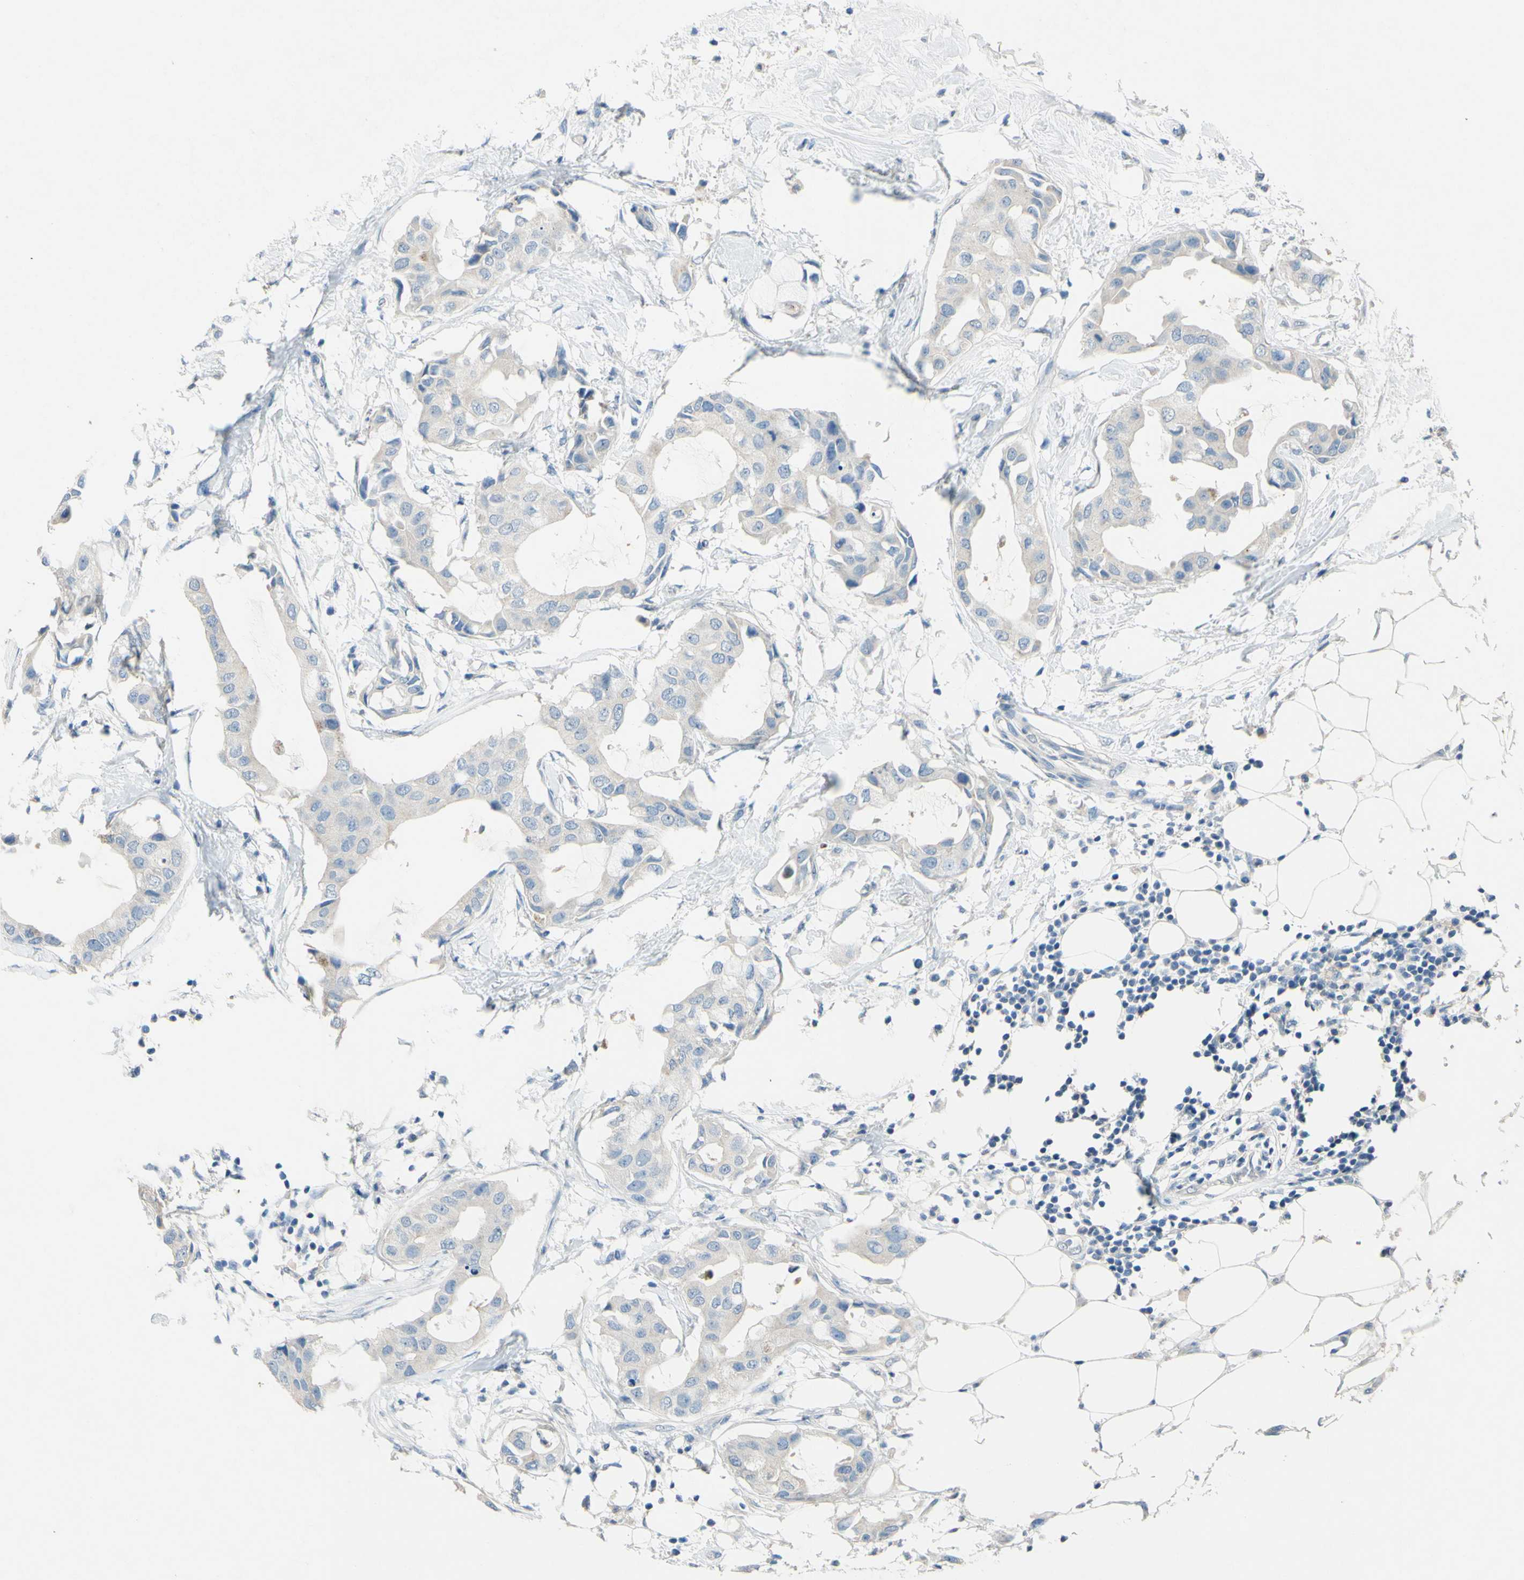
{"staining": {"intensity": "negative", "quantity": "none", "location": "none"}, "tissue": "breast cancer", "cell_type": "Tumor cells", "image_type": "cancer", "snomed": [{"axis": "morphology", "description": "Duct carcinoma"}, {"axis": "topography", "description": "Breast"}], "caption": "There is no significant expression in tumor cells of breast cancer (invasive ductal carcinoma). The staining was performed using DAB (3,3'-diaminobenzidine) to visualize the protein expression in brown, while the nuclei were stained in blue with hematoxylin (Magnification: 20x).", "gene": "CDH10", "patient": {"sex": "female", "age": 40}}